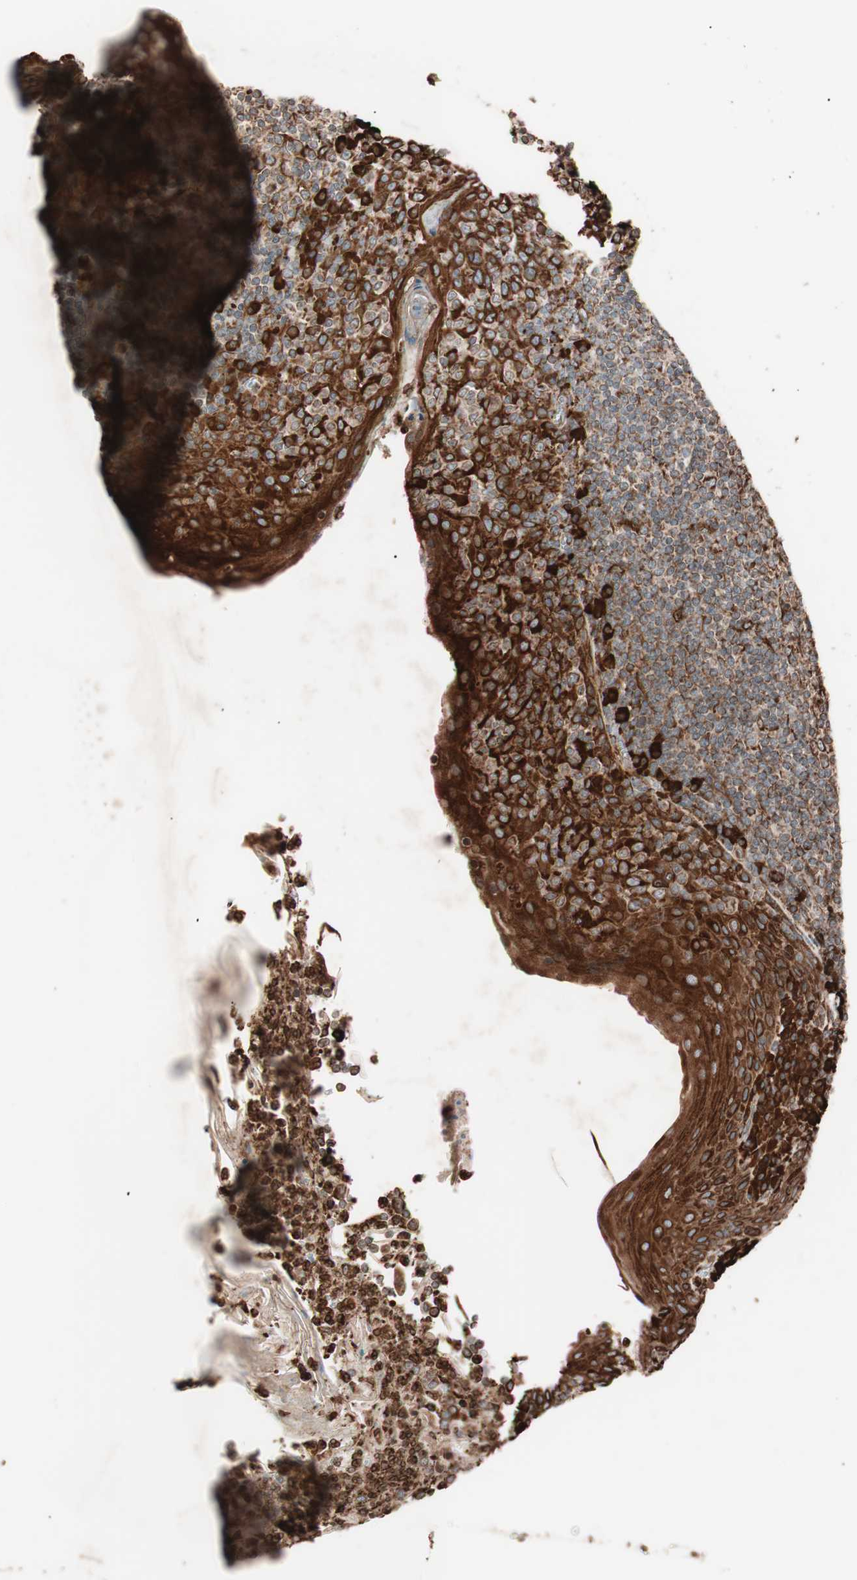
{"staining": {"intensity": "strong", "quantity": "25%-75%", "location": "cytoplasmic/membranous"}, "tissue": "tonsil", "cell_type": "Germinal center cells", "image_type": "normal", "snomed": [{"axis": "morphology", "description": "Normal tissue, NOS"}, {"axis": "topography", "description": "Tonsil"}], "caption": "This image reveals unremarkable tonsil stained with immunohistochemistry (IHC) to label a protein in brown. The cytoplasmic/membranous of germinal center cells show strong positivity for the protein. Nuclei are counter-stained blue.", "gene": "VEGFA", "patient": {"sex": "male", "age": 31}}